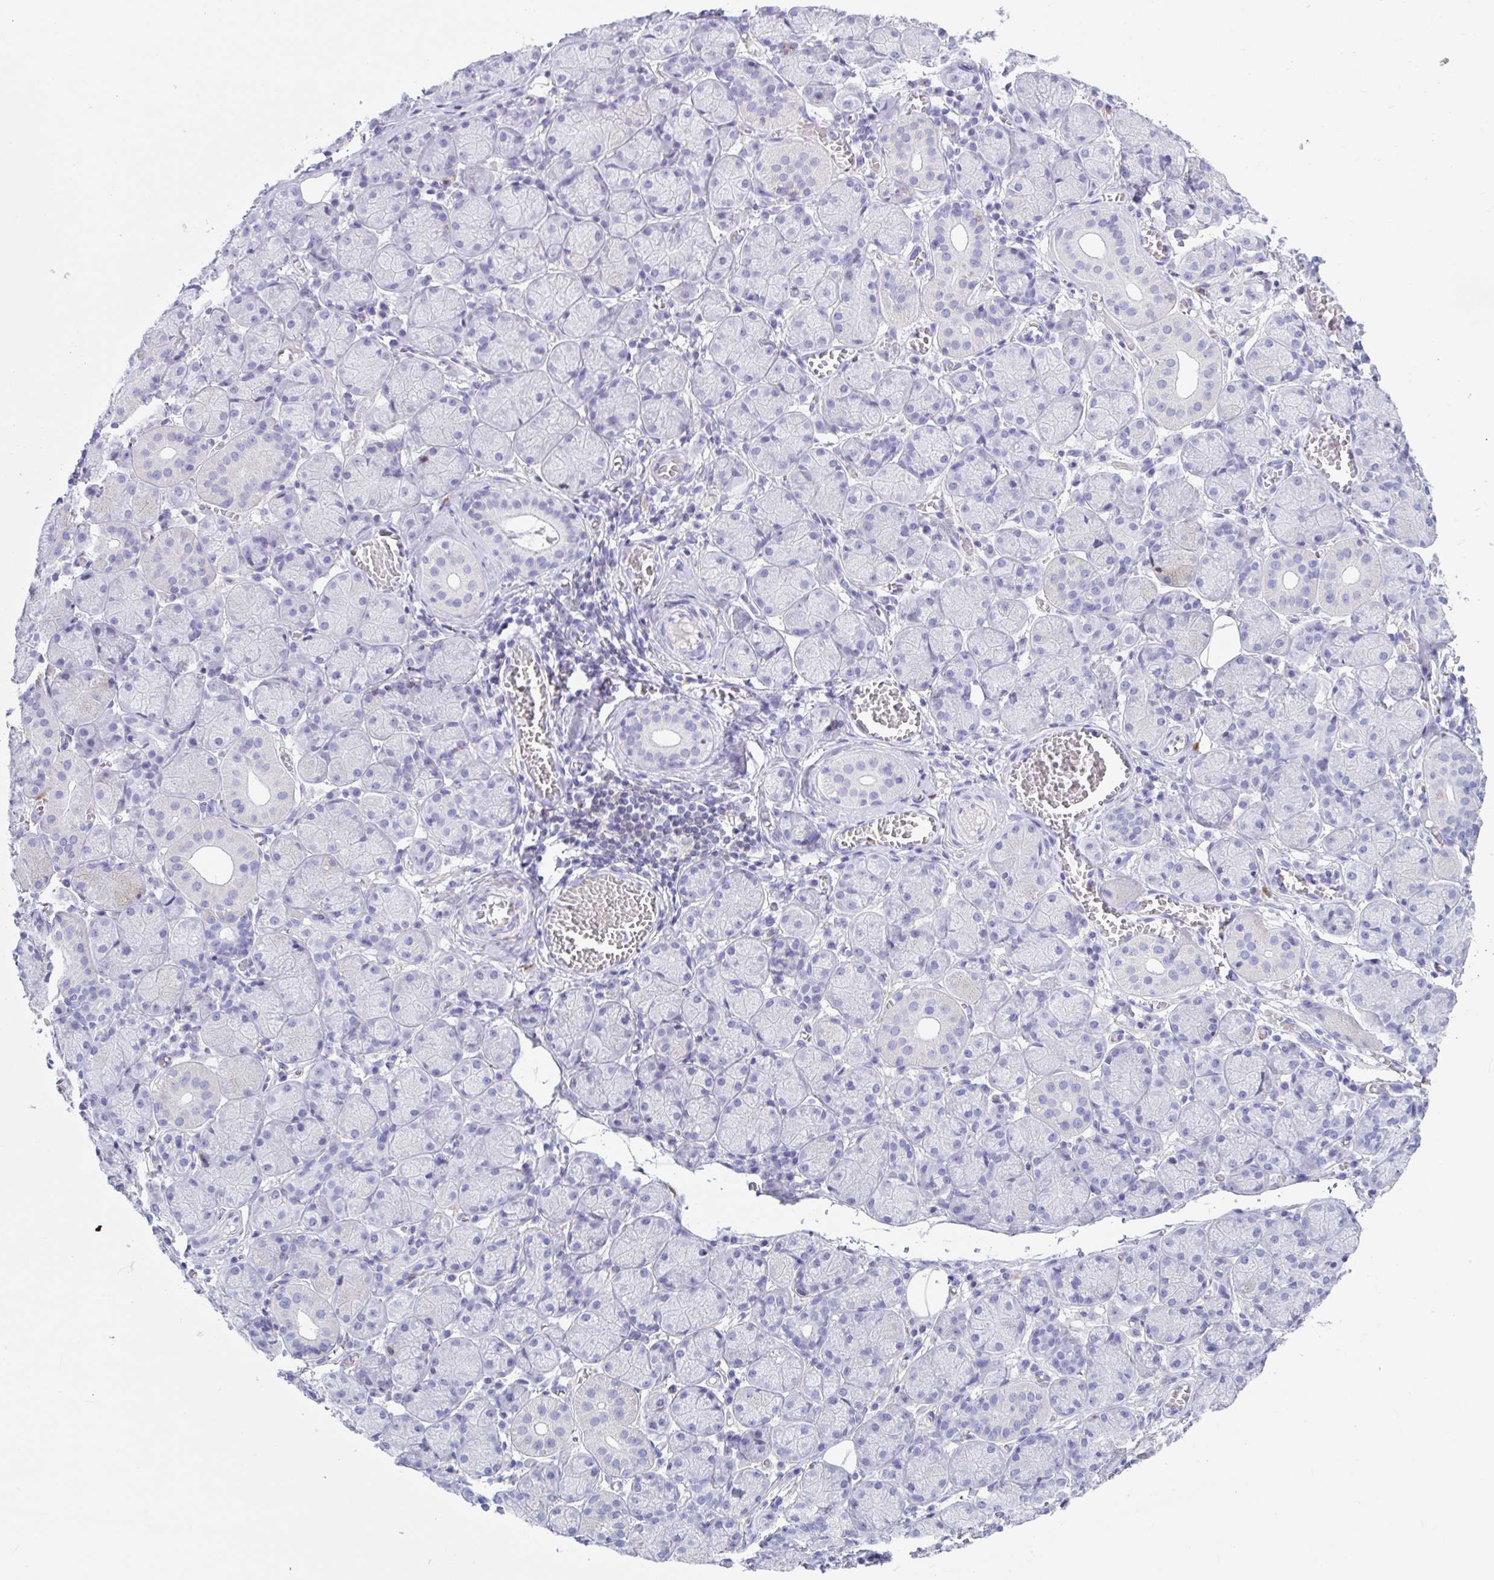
{"staining": {"intensity": "negative", "quantity": "none", "location": "none"}, "tissue": "salivary gland", "cell_type": "Glandular cells", "image_type": "normal", "snomed": [{"axis": "morphology", "description": "Normal tissue, NOS"}, {"axis": "topography", "description": "Salivary gland"}], "caption": "Protein analysis of unremarkable salivary gland reveals no significant expression in glandular cells. (DAB immunohistochemistry, high magnification).", "gene": "PLA2G1B", "patient": {"sex": "female", "age": 24}}